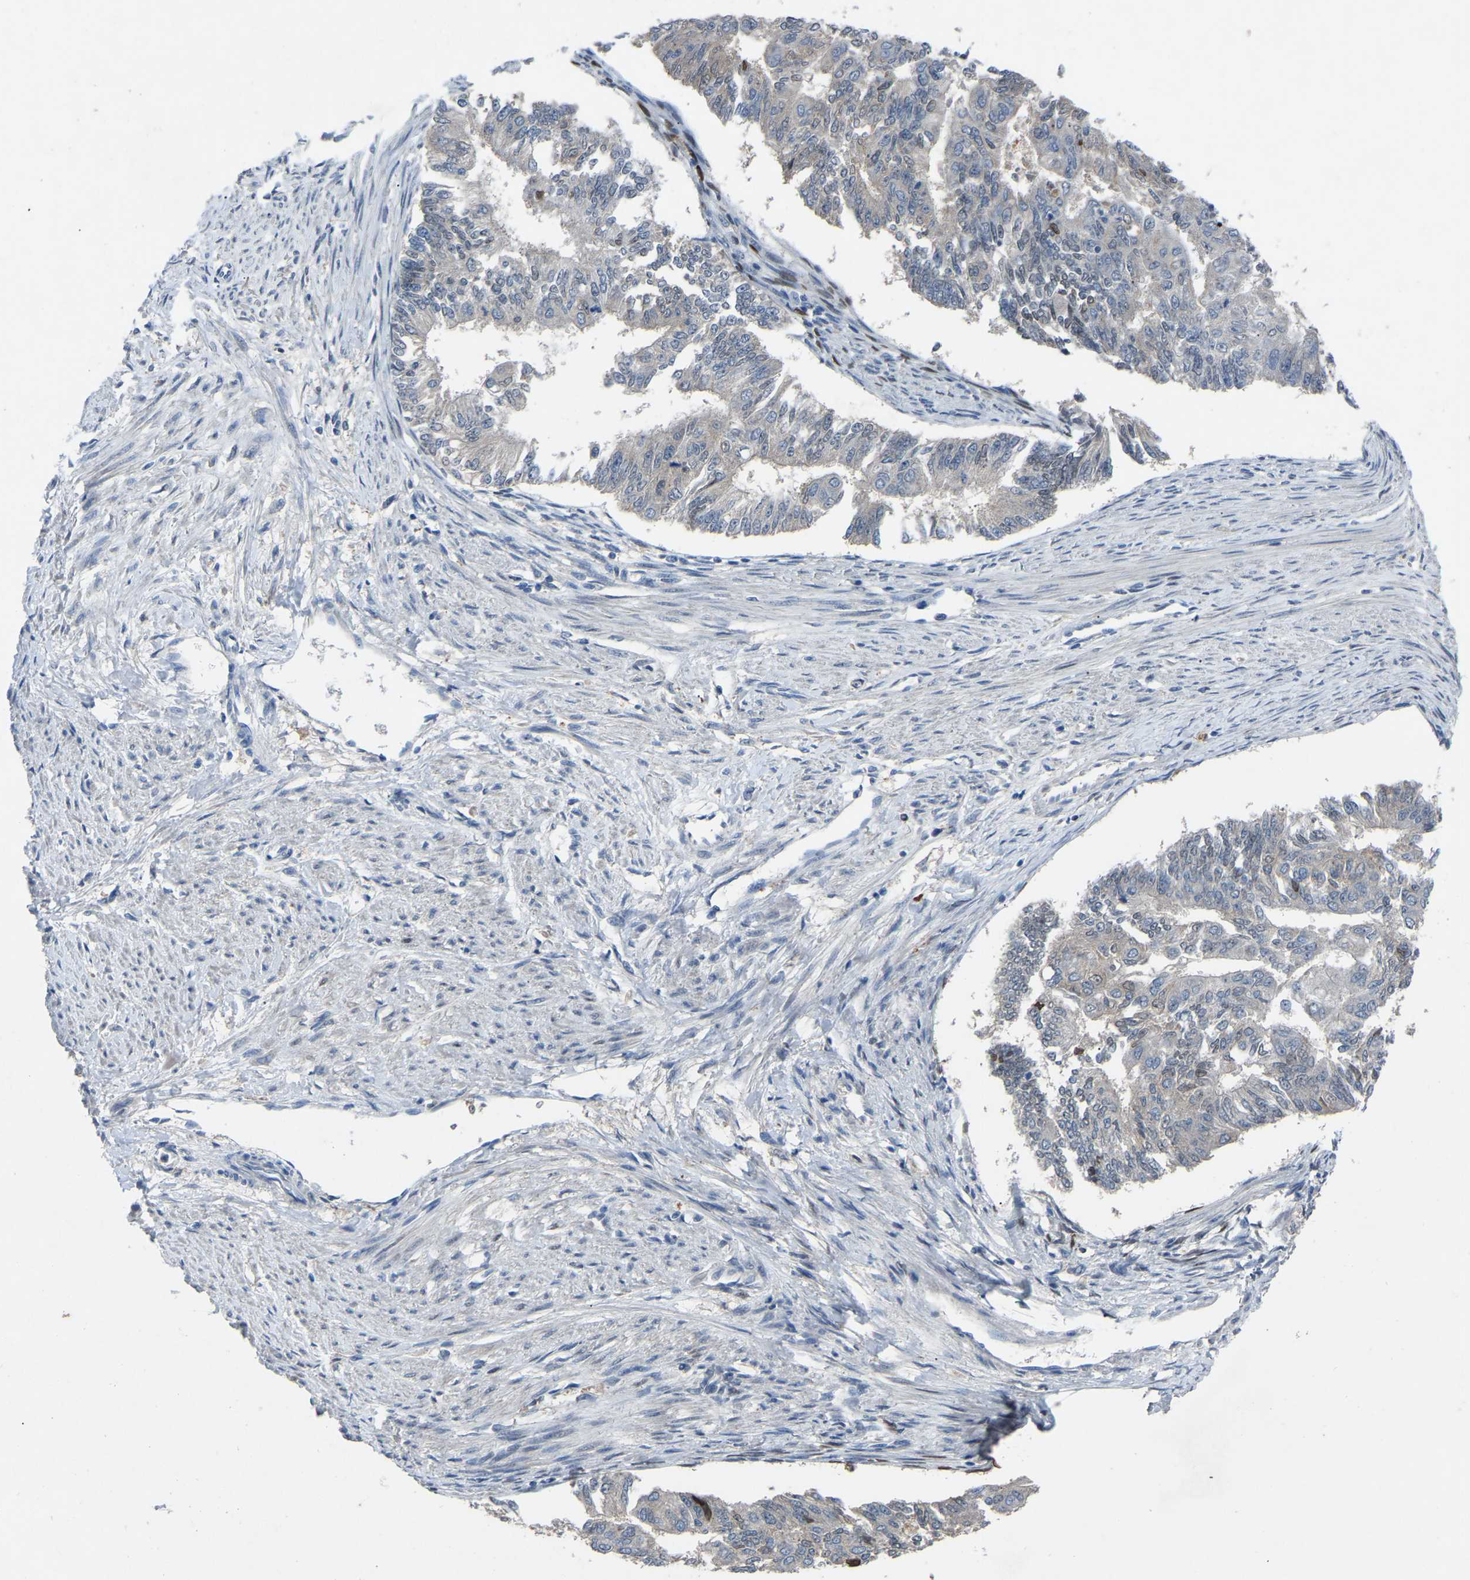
{"staining": {"intensity": "negative", "quantity": "none", "location": "none"}, "tissue": "endometrial cancer", "cell_type": "Tumor cells", "image_type": "cancer", "snomed": [{"axis": "morphology", "description": "Adenocarcinoma, NOS"}, {"axis": "topography", "description": "Endometrium"}], "caption": "Tumor cells show no significant protein expression in adenocarcinoma (endometrial).", "gene": "FHIT", "patient": {"sex": "female", "age": 32}}